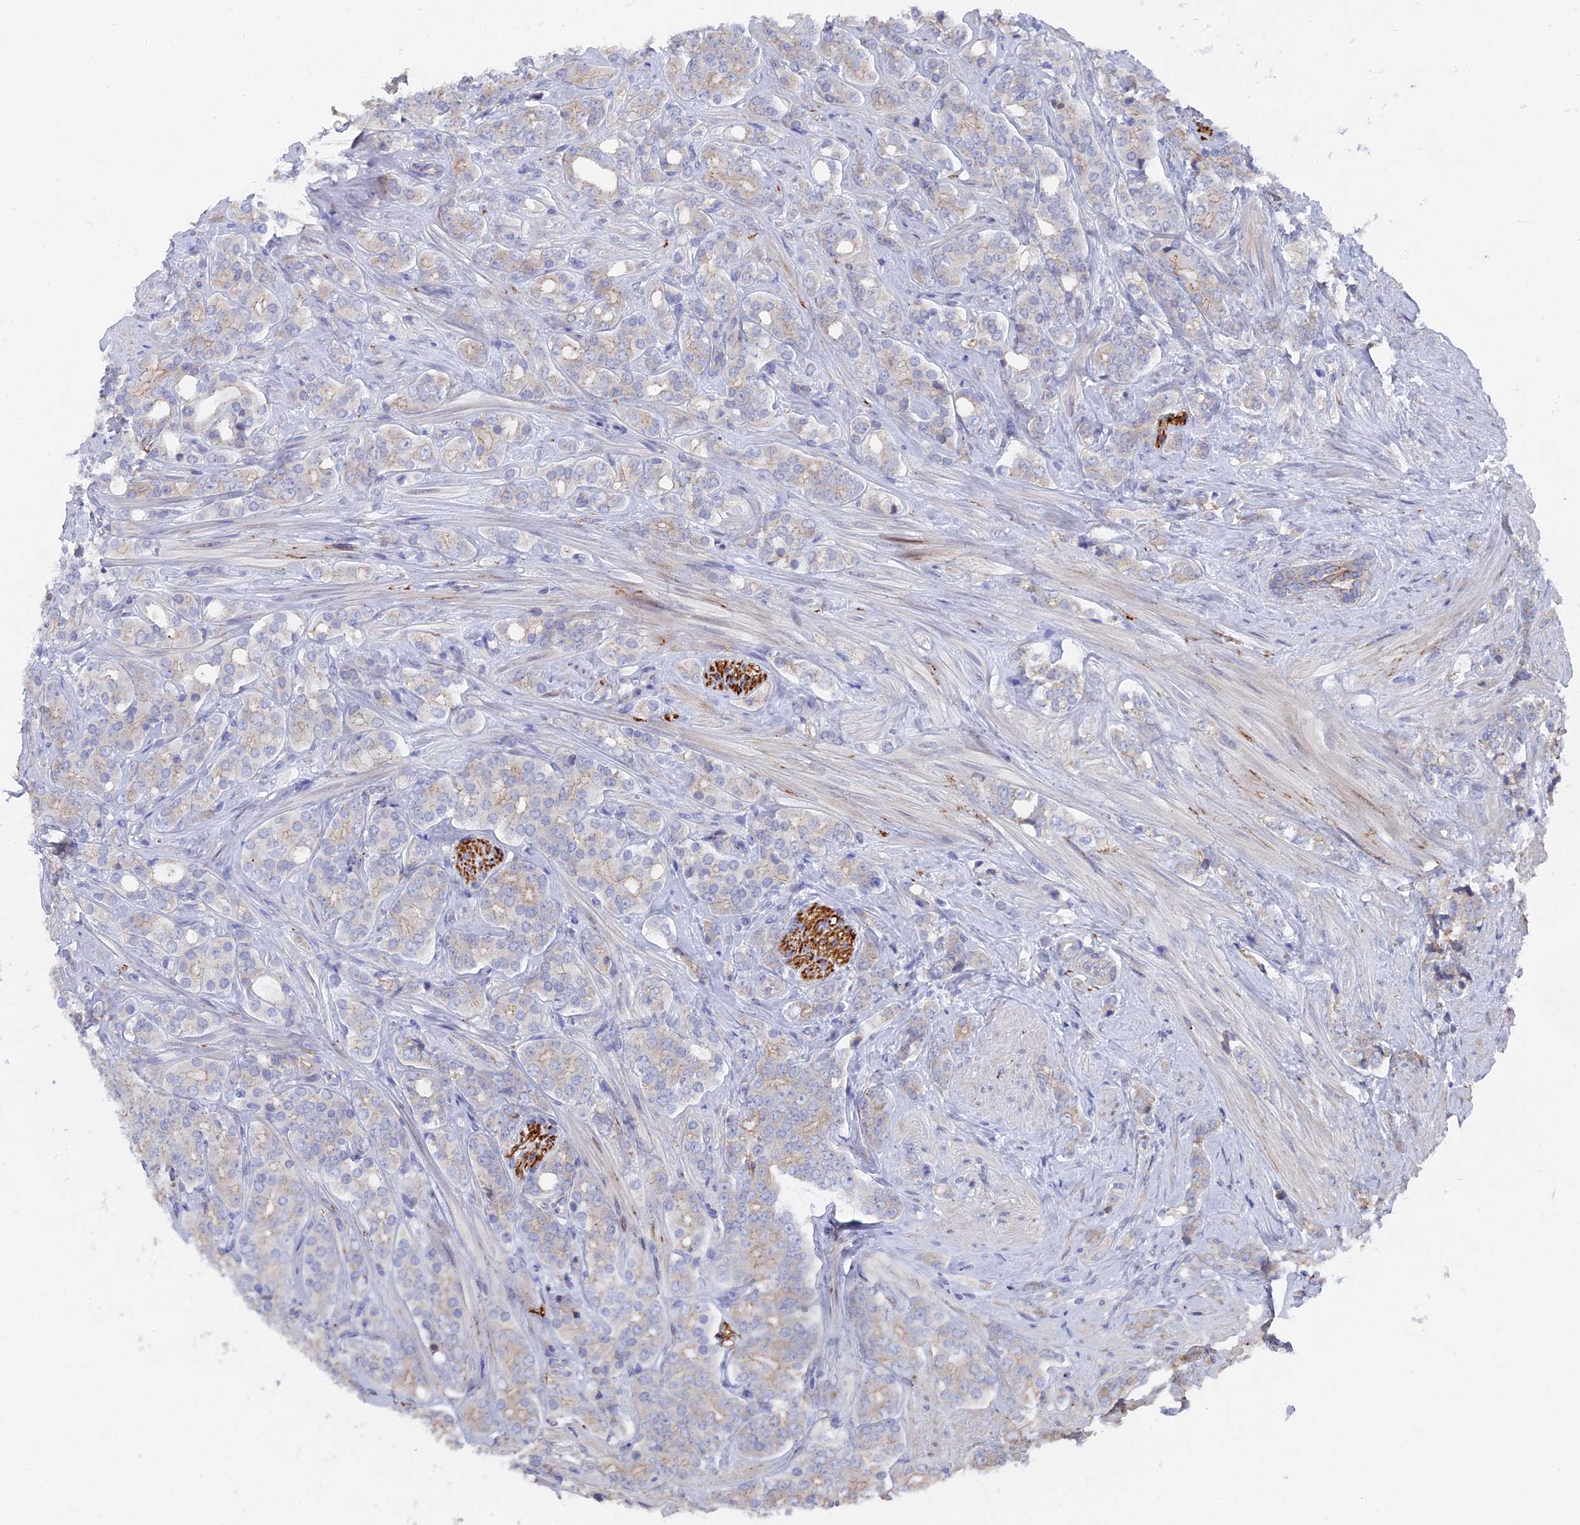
{"staining": {"intensity": "negative", "quantity": "none", "location": "none"}, "tissue": "prostate cancer", "cell_type": "Tumor cells", "image_type": "cancer", "snomed": [{"axis": "morphology", "description": "Adenocarcinoma, High grade"}, {"axis": "topography", "description": "Prostate"}], "caption": "This is an IHC histopathology image of human prostate high-grade adenocarcinoma. There is no expression in tumor cells.", "gene": "TMEM161A", "patient": {"sex": "male", "age": 62}}